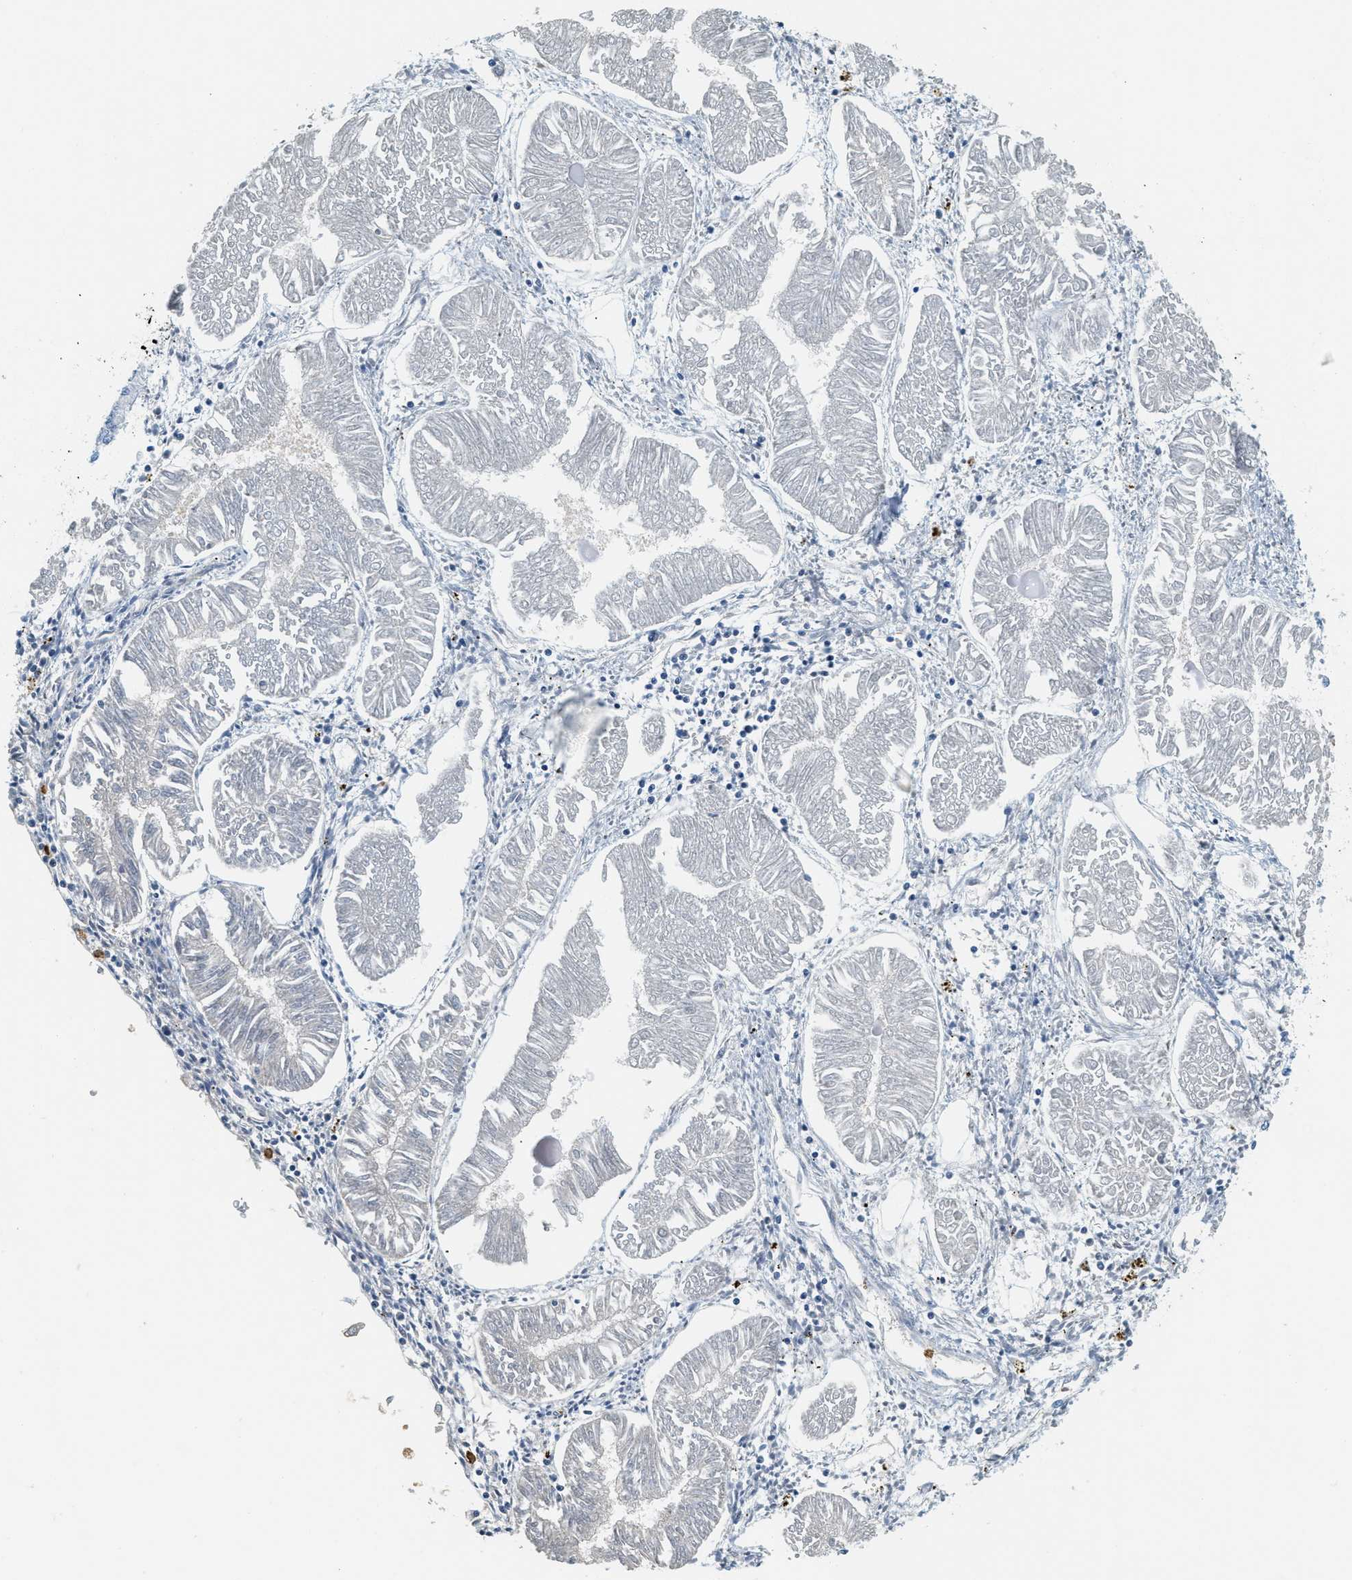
{"staining": {"intensity": "negative", "quantity": "none", "location": "none"}, "tissue": "endometrial cancer", "cell_type": "Tumor cells", "image_type": "cancer", "snomed": [{"axis": "morphology", "description": "Adenocarcinoma, NOS"}, {"axis": "topography", "description": "Endometrium"}], "caption": "Immunohistochemistry histopathology image of neoplastic tissue: endometrial adenocarcinoma stained with DAB (3,3'-diaminobenzidine) shows no significant protein expression in tumor cells.", "gene": "LCN2", "patient": {"sex": "female", "age": 53}}